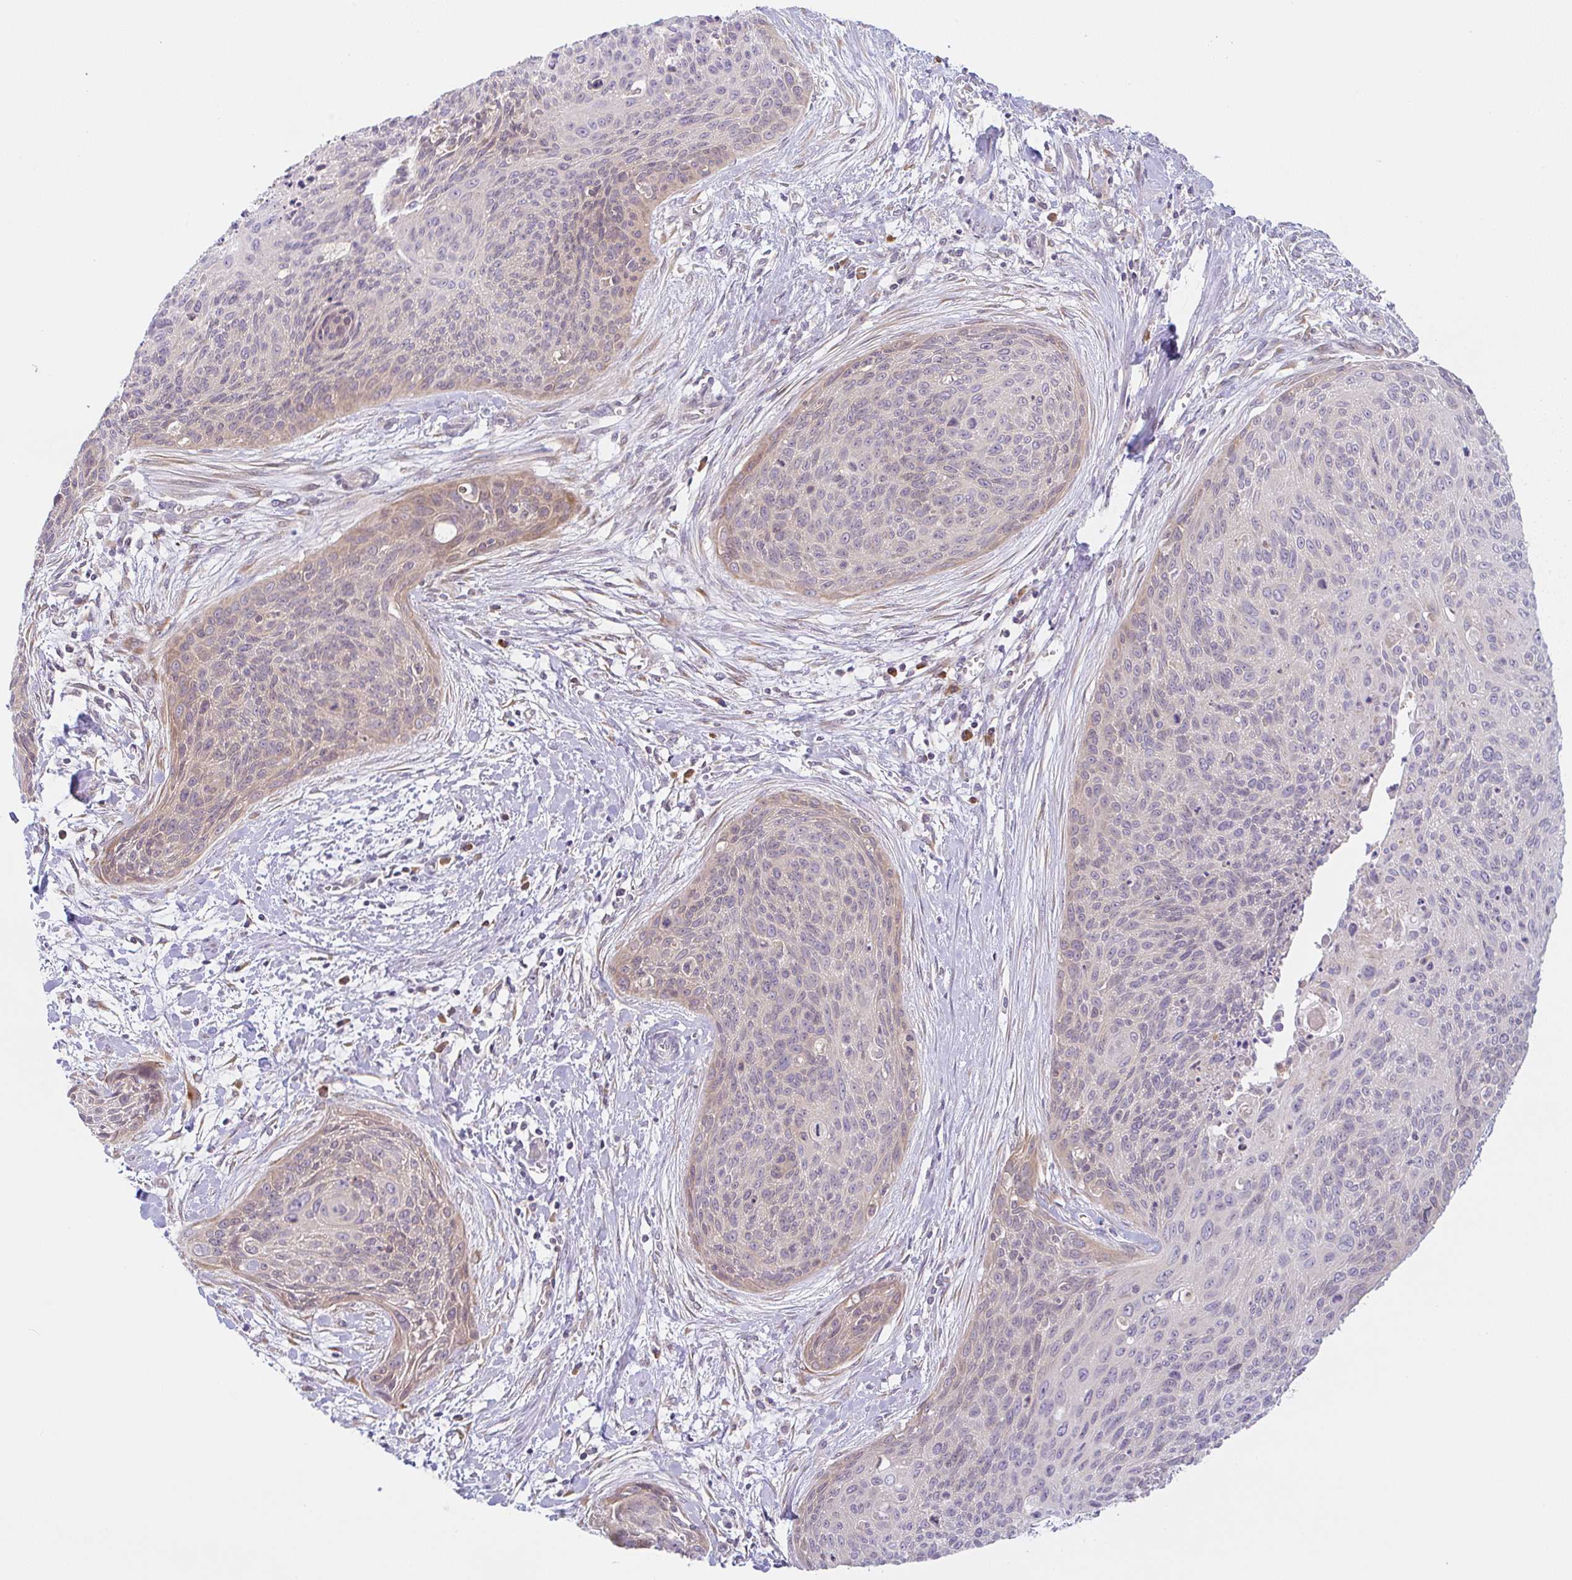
{"staining": {"intensity": "weak", "quantity": "<25%", "location": "cytoplasmic/membranous"}, "tissue": "cervical cancer", "cell_type": "Tumor cells", "image_type": "cancer", "snomed": [{"axis": "morphology", "description": "Squamous cell carcinoma, NOS"}, {"axis": "topography", "description": "Cervix"}], "caption": "IHC of cervical cancer (squamous cell carcinoma) shows no staining in tumor cells. (Brightfield microscopy of DAB (3,3'-diaminobenzidine) IHC at high magnification).", "gene": "DERL2", "patient": {"sex": "female", "age": 55}}